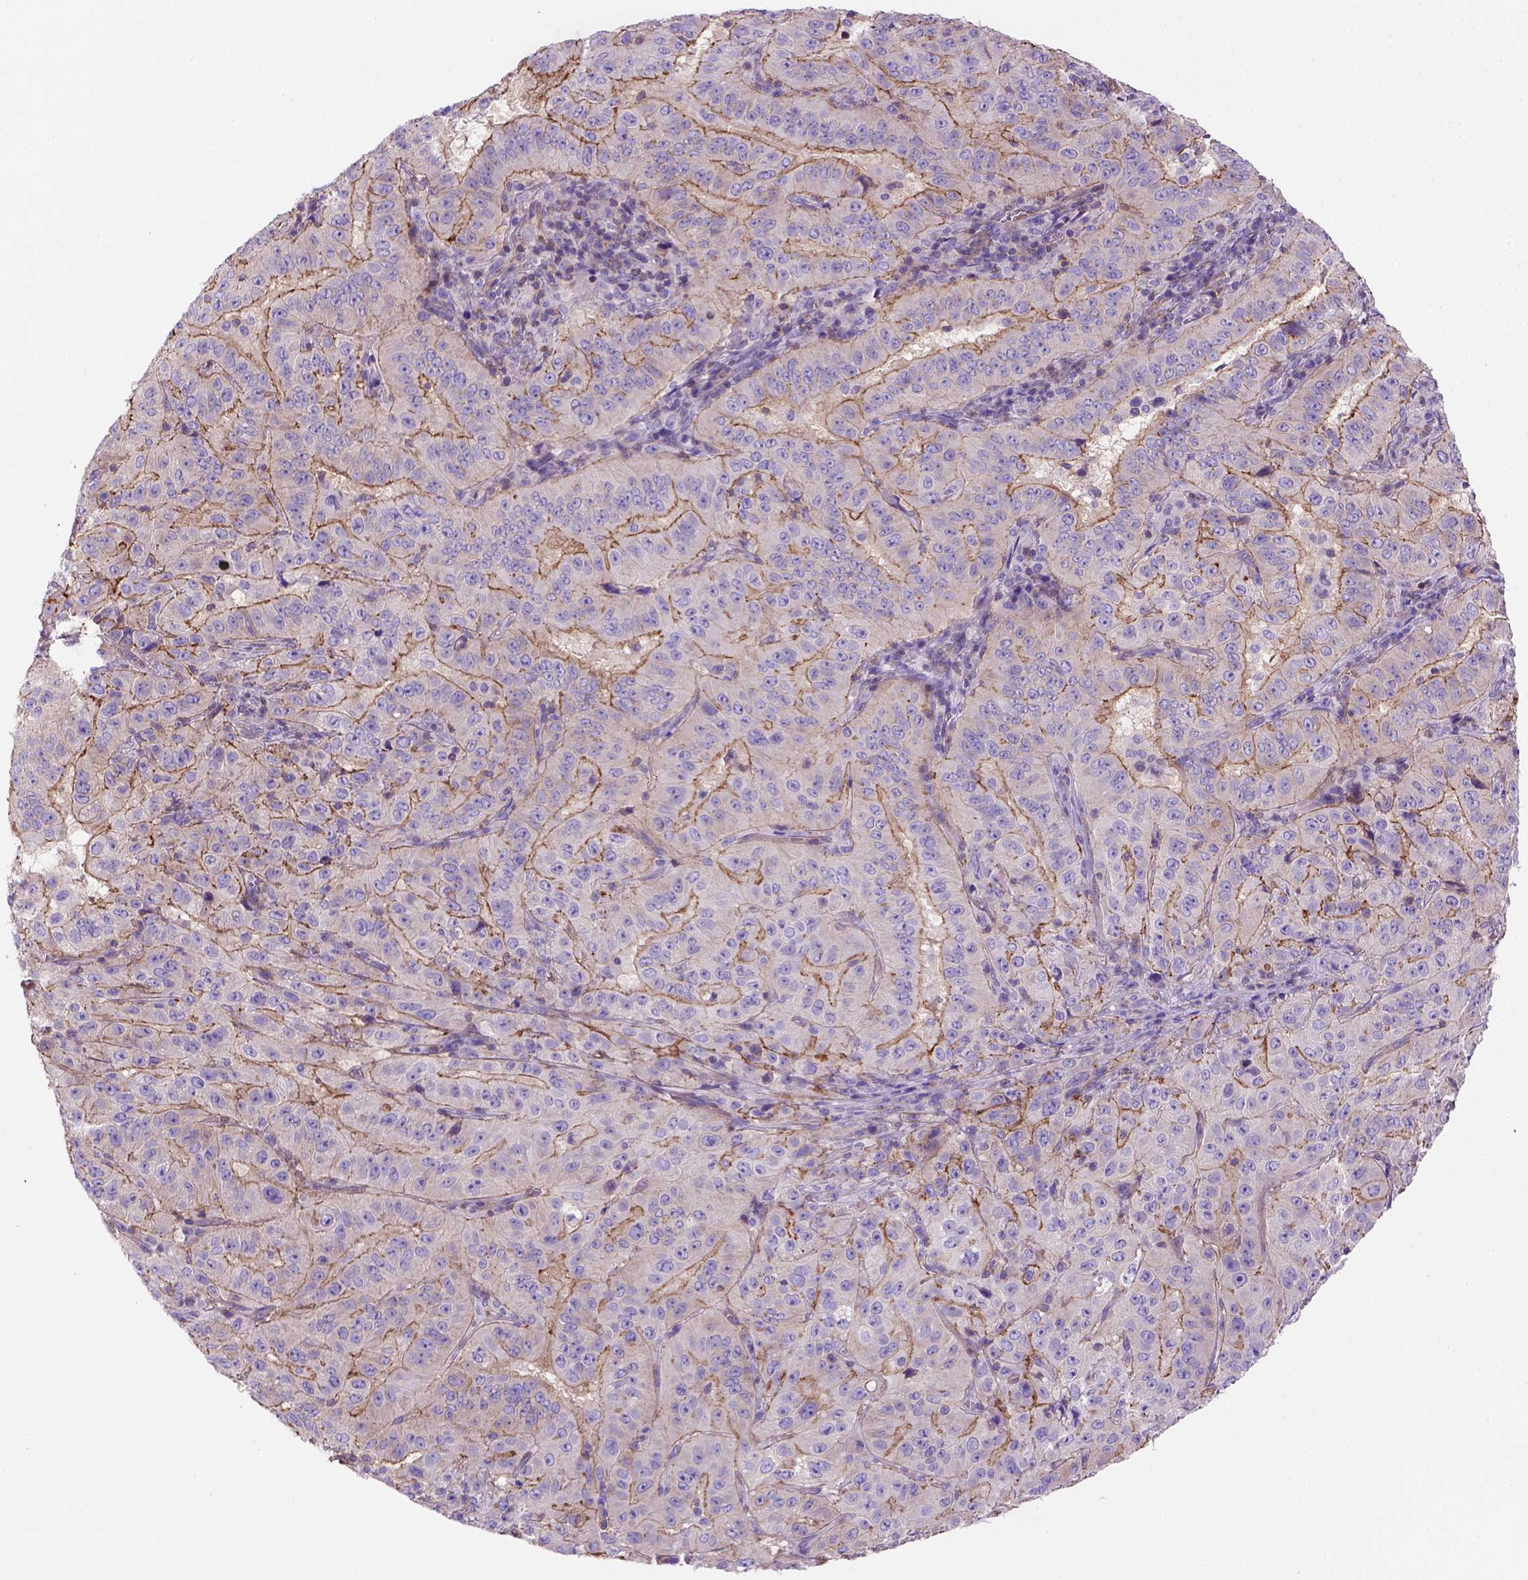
{"staining": {"intensity": "moderate", "quantity": ">75%", "location": "cytoplasmic/membranous"}, "tissue": "pancreatic cancer", "cell_type": "Tumor cells", "image_type": "cancer", "snomed": [{"axis": "morphology", "description": "Adenocarcinoma, NOS"}, {"axis": "topography", "description": "Pancreas"}], "caption": "Moderate cytoplasmic/membranous positivity for a protein is present in about >75% of tumor cells of pancreatic cancer using immunohistochemistry.", "gene": "PEX12", "patient": {"sex": "male", "age": 63}}